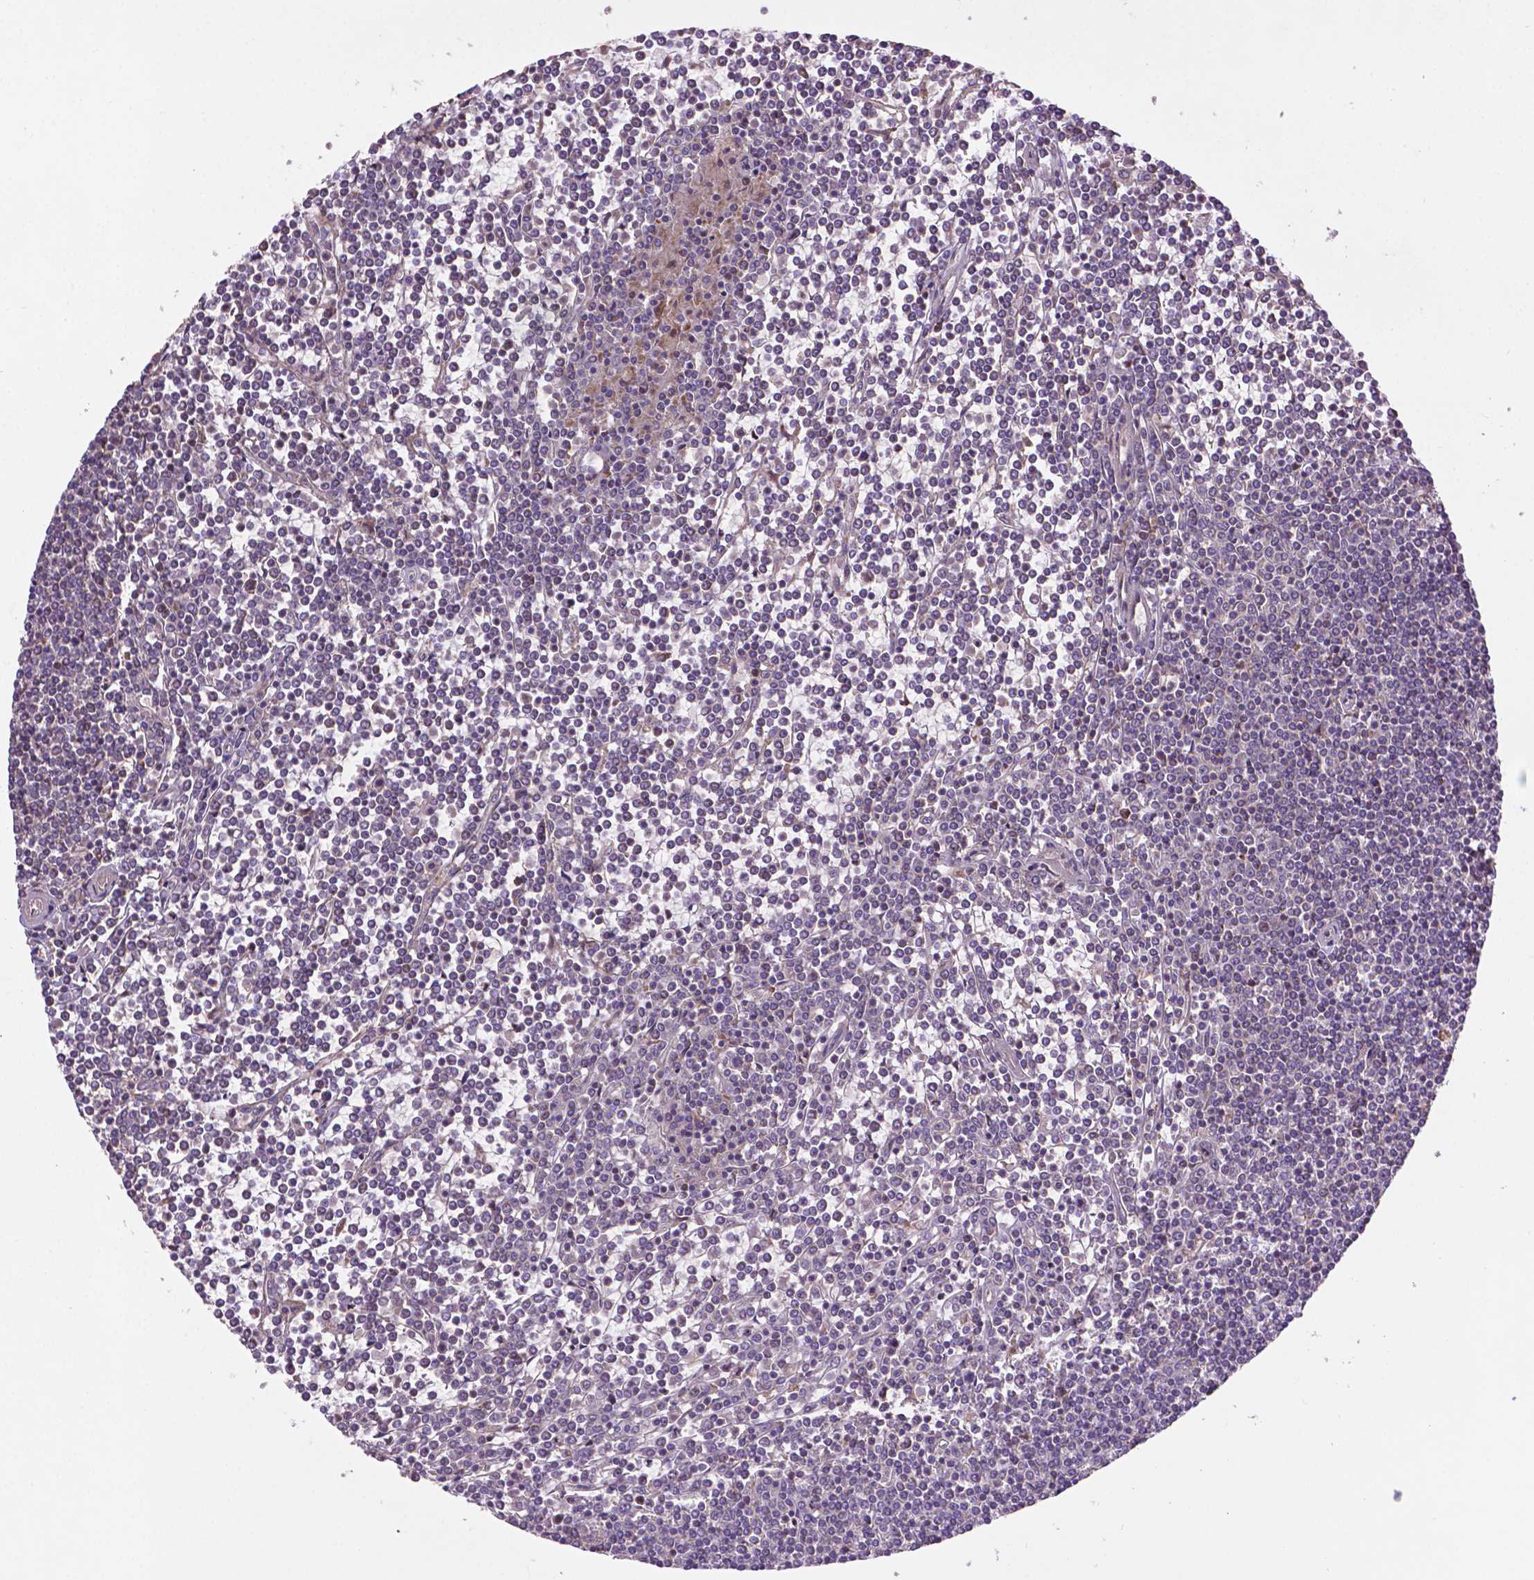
{"staining": {"intensity": "negative", "quantity": "none", "location": "none"}, "tissue": "lymphoma", "cell_type": "Tumor cells", "image_type": "cancer", "snomed": [{"axis": "morphology", "description": "Malignant lymphoma, non-Hodgkin's type, Low grade"}, {"axis": "topography", "description": "Spleen"}], "caption": "An immunohistochemistry histopathology image of low-grade malignant lymphoma, non-Hodgkin's type is shown. There is no staining in tumor cells of low-grade malignant lymphoma, non-Hodgkin's type.", "gene": "LRR1", "patient": {"sex": "female", "age": 19}}